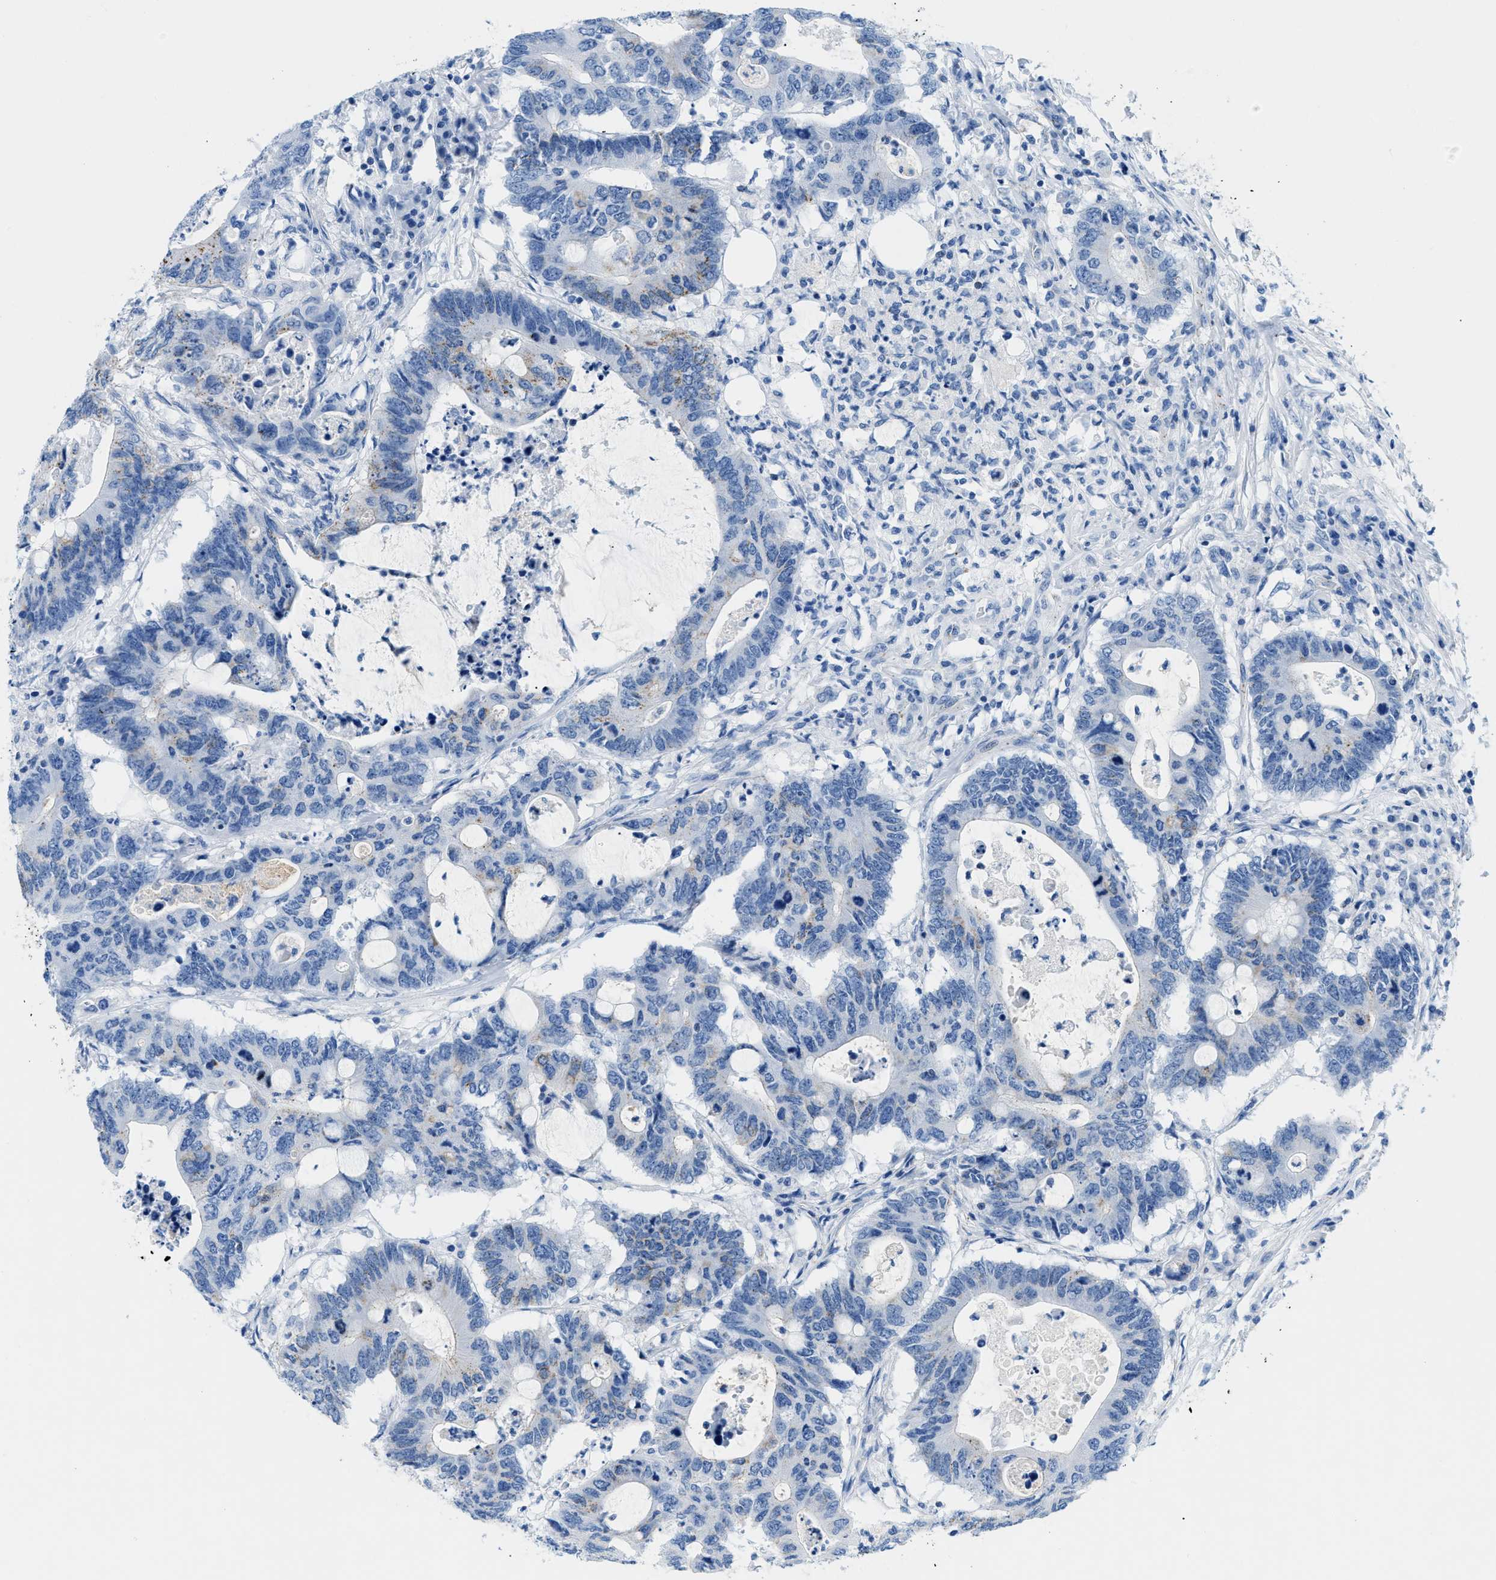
{"staining": {"intensity": "weak", "quantity": "<25%", "location": "cytoplasmic/membranous"}, "tissue": "colorectal cancer", "cell_type": "Tumor cells", "image_type": "cancer", "snomed": [{"axis": "morphology", "description": "Adenocarcinoma, NOS"}, {"axis": "topography", "description": "Colon"}], "caption": "DAB immunohistochemical staining of colorectal cancer exhibits no significant expression in tumor cells. (DAB (3,3'-diaminobenzidine) immunohistochemistry with hematoxylin counter stain).", "gene": "FDCSP", "patient": {"sex": "male", "age": 71}}